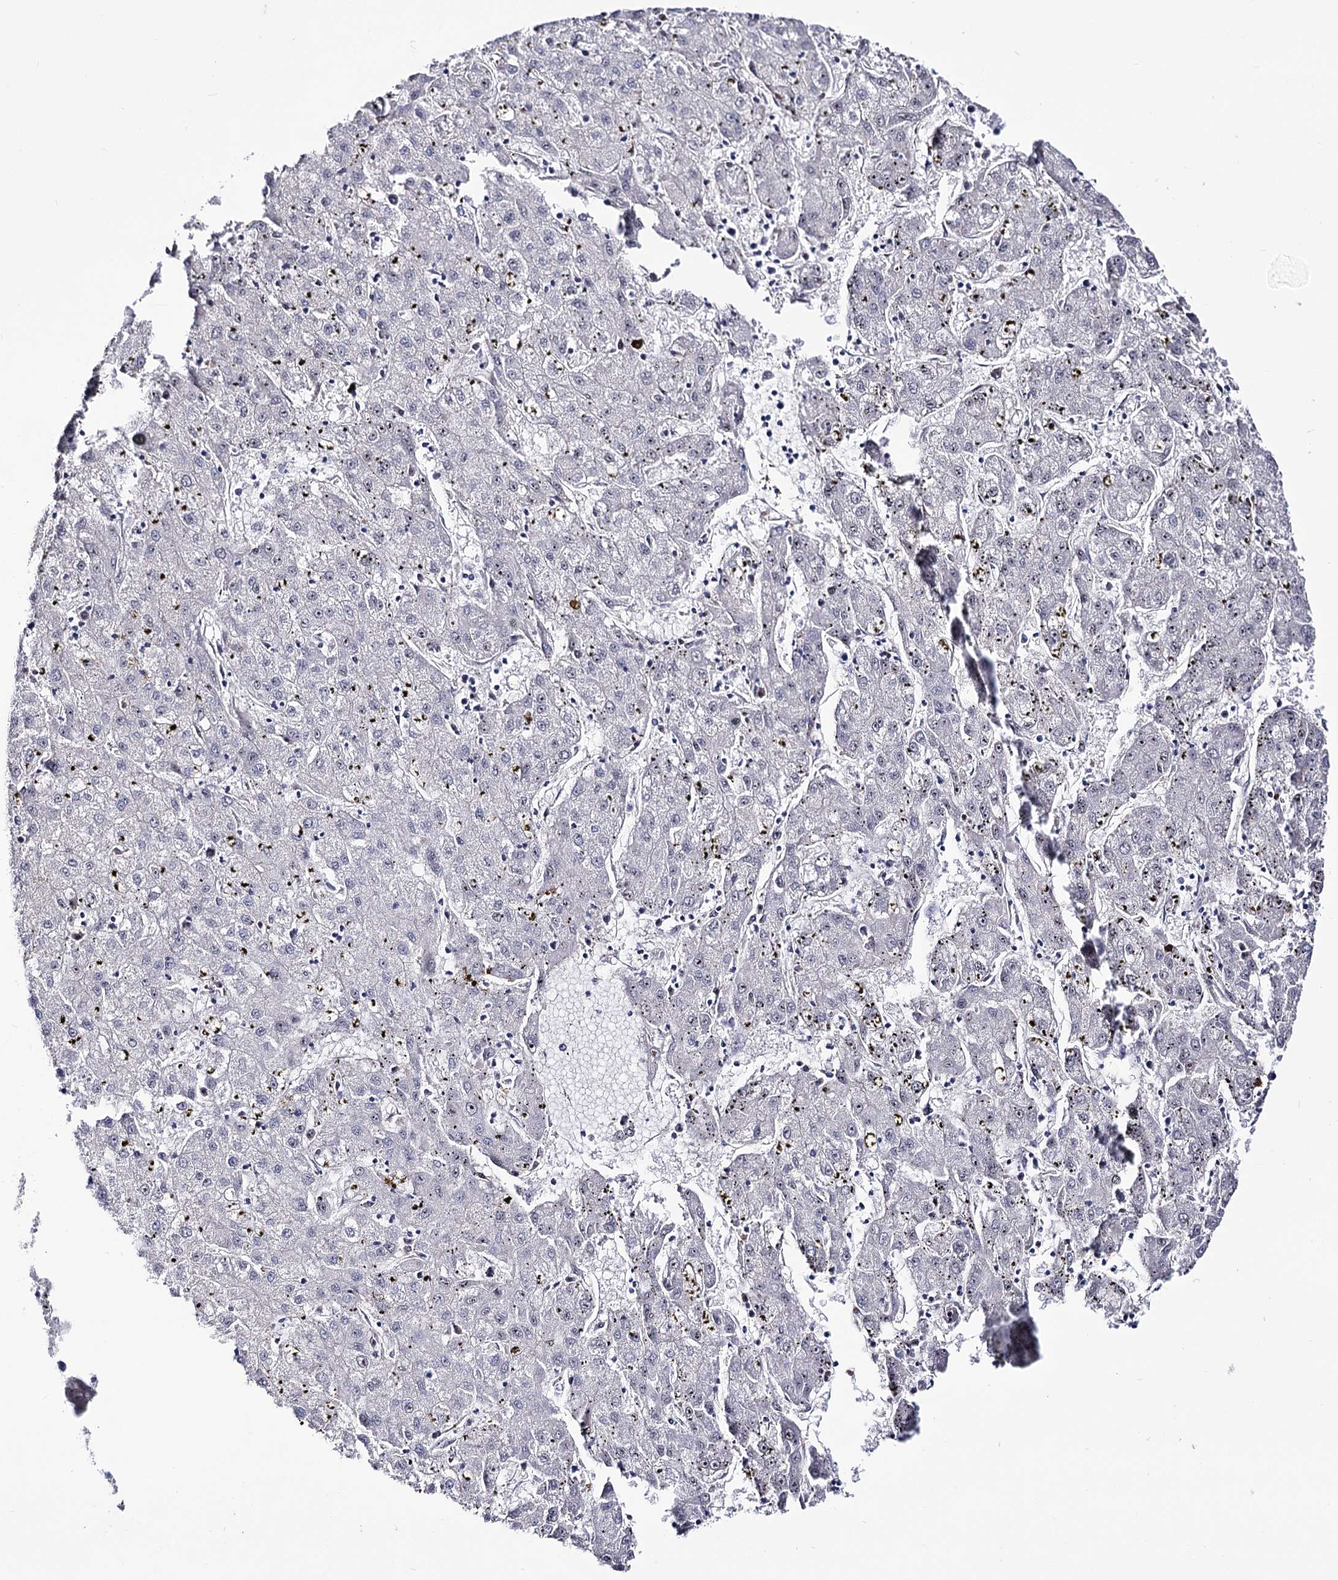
{"staining": {"intensity": "negative", "quantity": "none", "location": "none"}, "tissue": "liver cancer", "cell_type": "Tumor cells", "image_type": "cancer", "snomed": [{"axis": "morphology", "description": "Carcinoma, Hepatocellular, NOS"}, {"axis": "topography", "description": "Liver"}], "caption": "A histopathology image of liver cancer (hepatocellular carcinoma) stained for a protein shows no brown staining in tumor cells.", "gene": "PCGF5", "patient": {"sex": "male", "age": 72}}